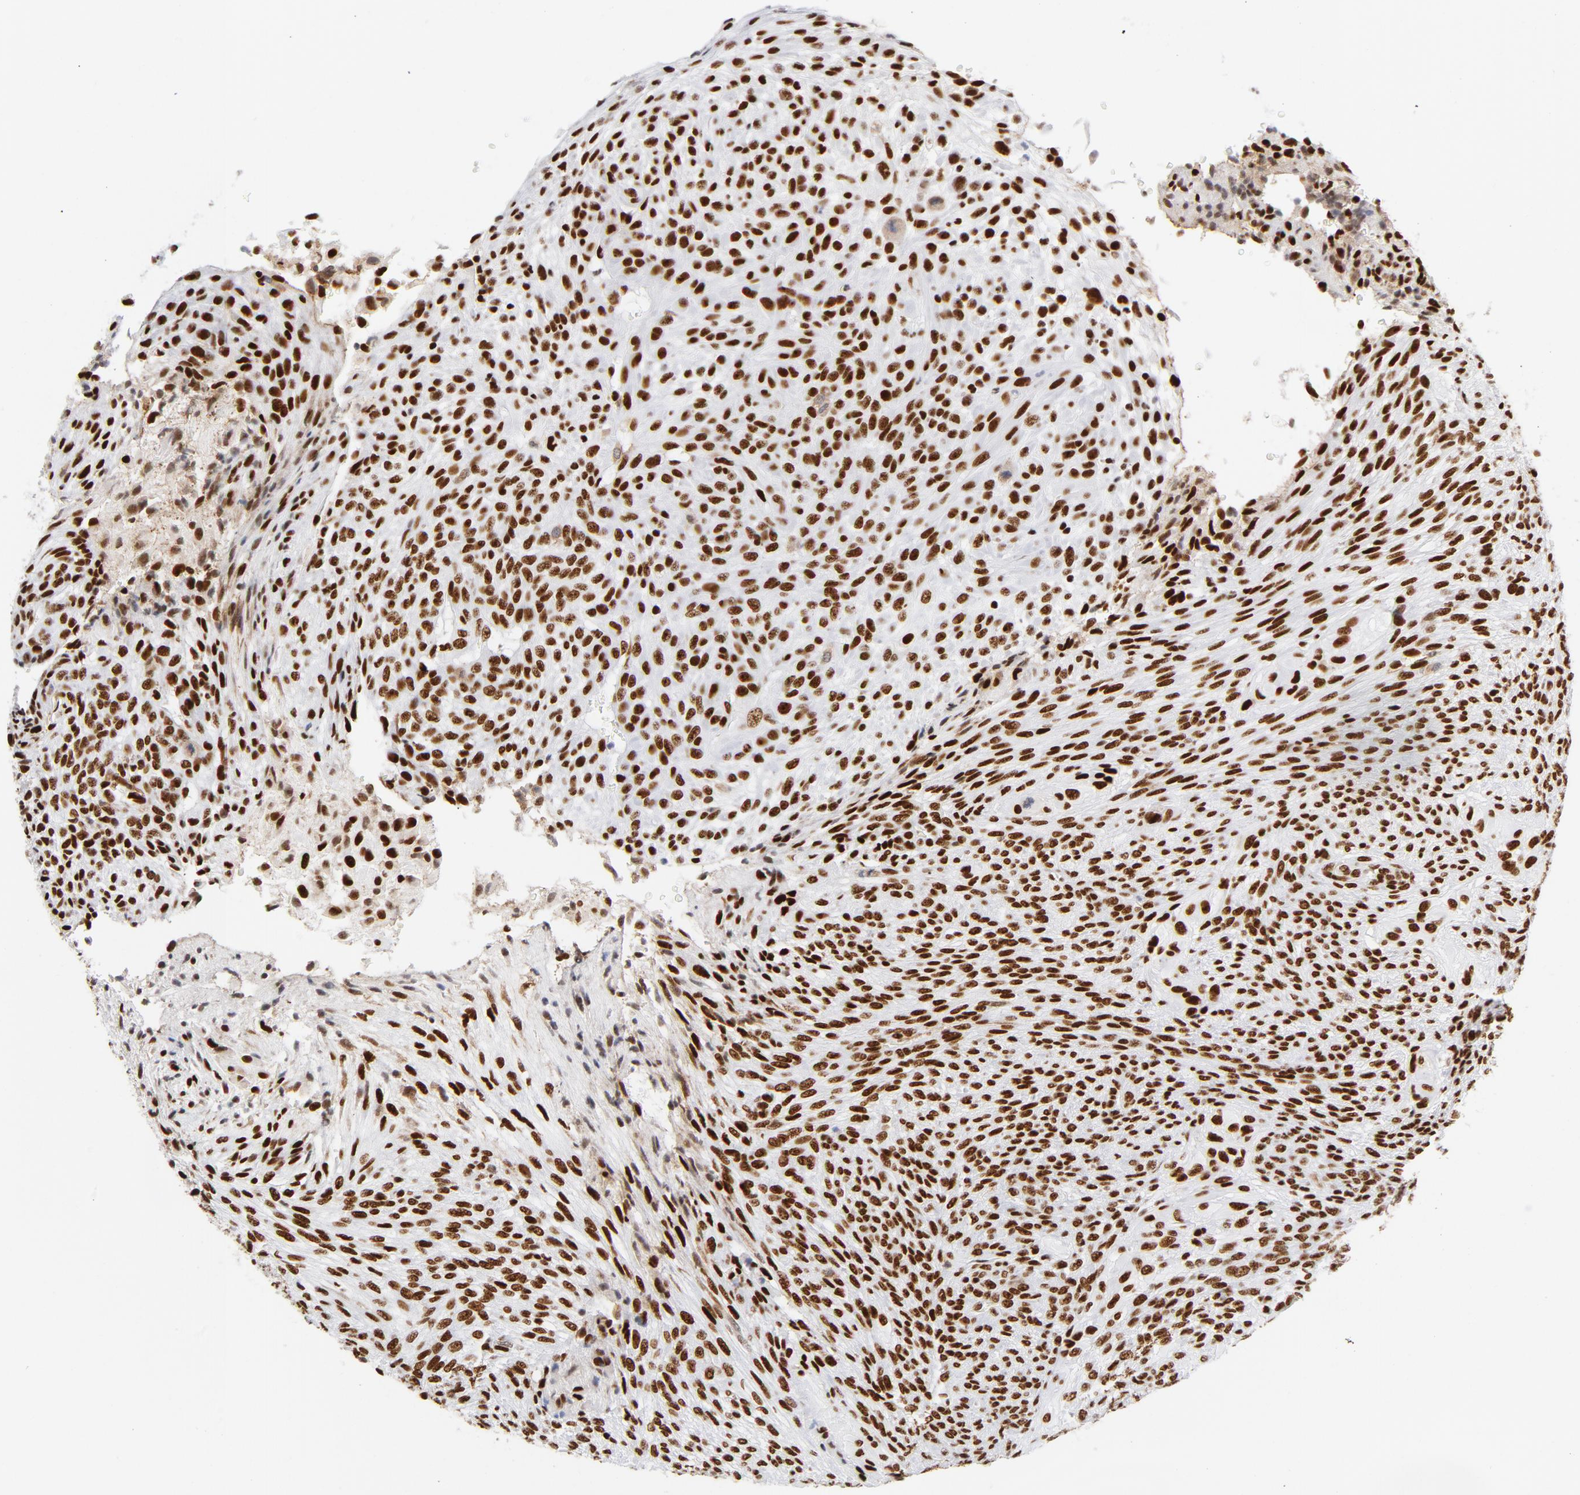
{"staining": {"intensity": "strong", "quantity": ">75%", "location": "nuclear"}, "tissue": "glioma", "cell_type": "Tumor cells", "image_type": "cancer", "snomed": [{"axis": "morphology", "description": "Glioma, malignant, High grade"}, {"axis": "topography", "description": "Cerebral cortex"}], "caption": "Immunohistochemical staining of human glioma displays high levels of strong nuclear expression in approximately >75% of tumor cells.", "gene": "XRCC5", "patient": {"sex": "female", "age": 55}}